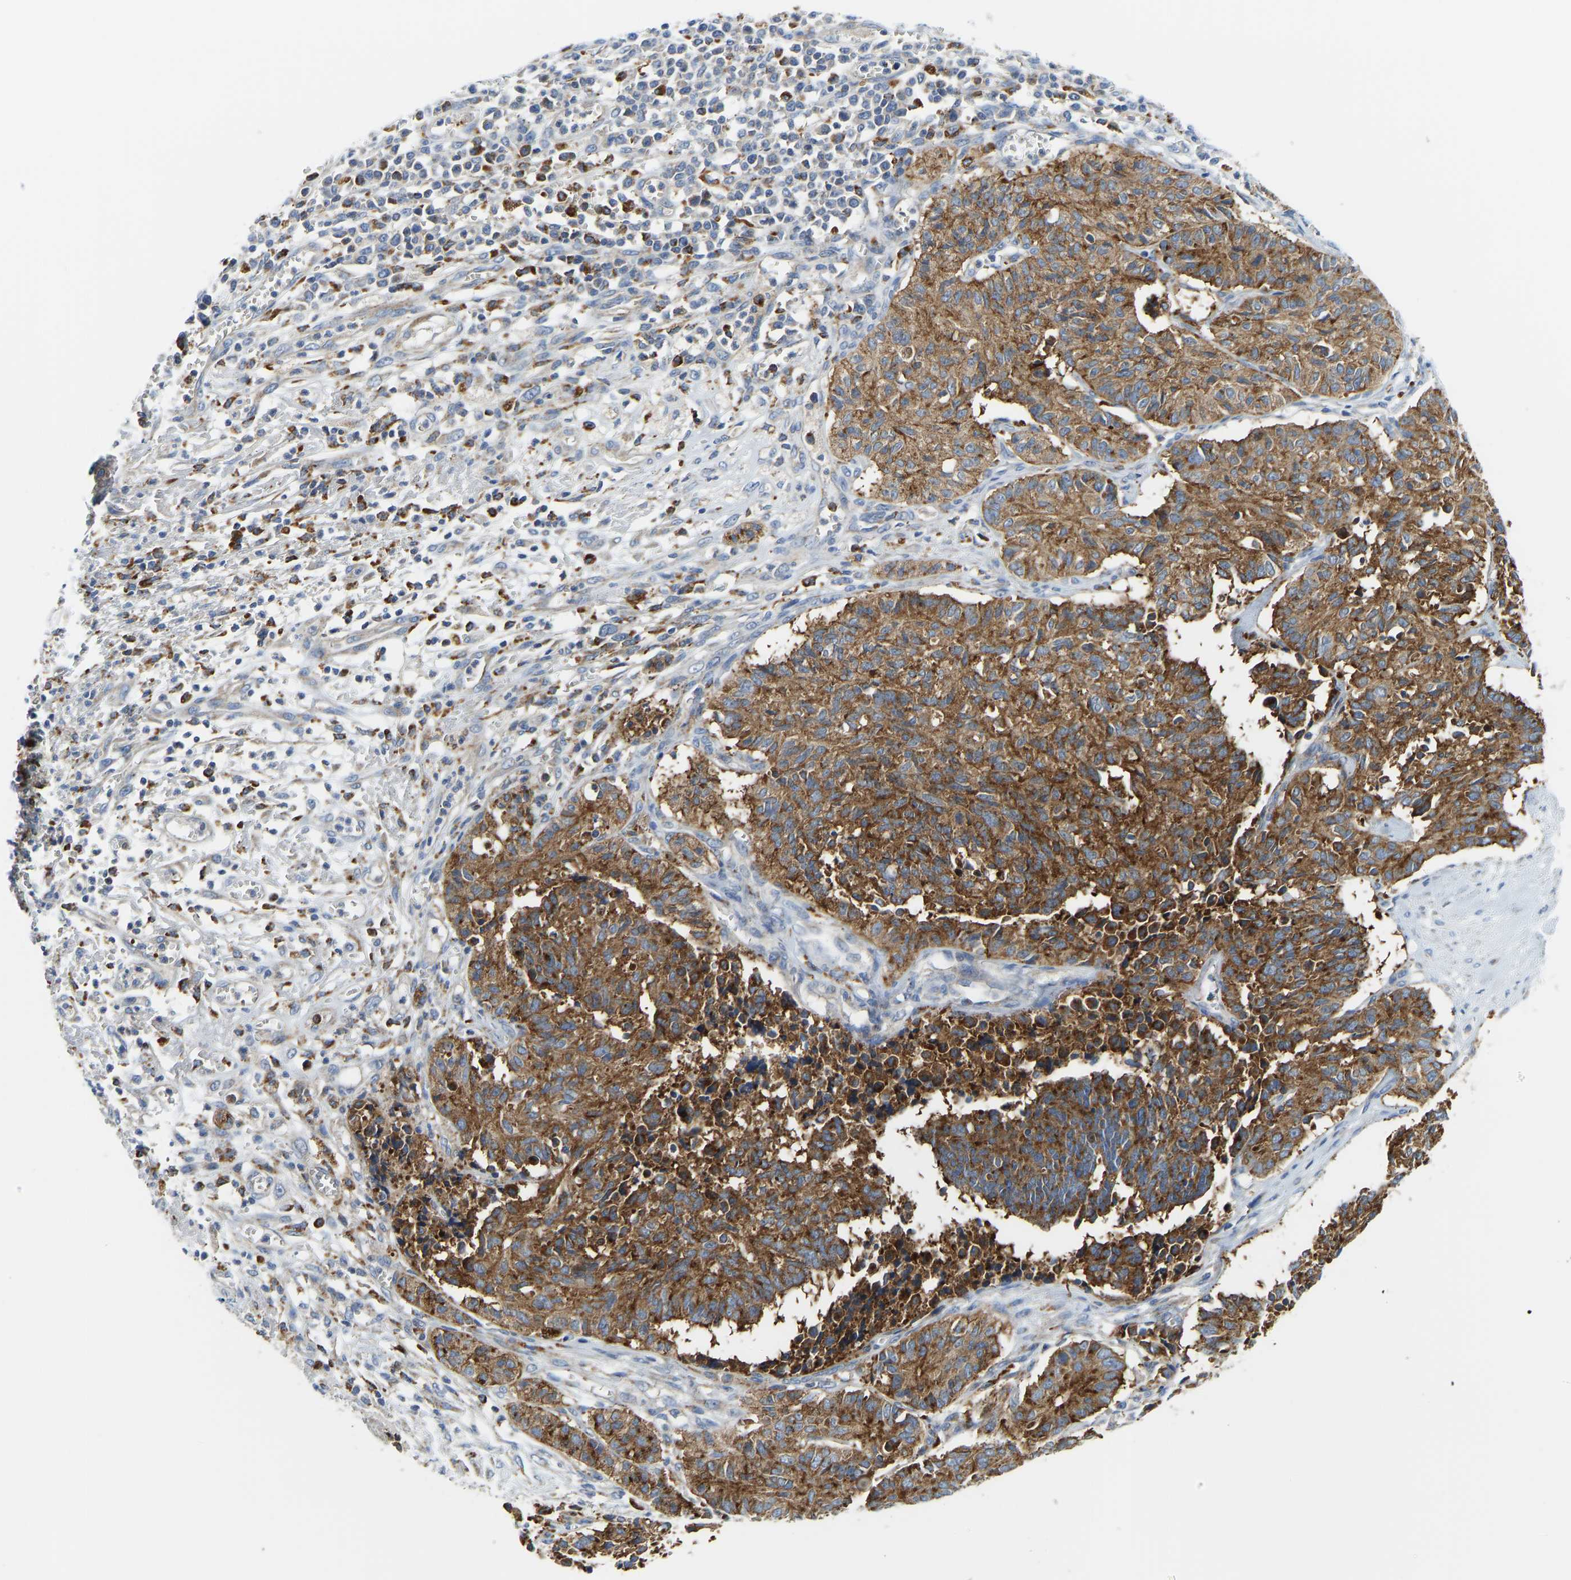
{"staining": {"intensity": "moderate", "quantity": ">75%", "location": "cytoplasmic/membranous"}, "tissue": "cervical cancer", "cell_type": "Tumor cells", "image_type": "cancer", "snomed": [{"axis": "morphology", "description": "Squamous cell carcinoma, NOS"}, {"axis": "topography", "description": "Cervix"}], "caption": "Protein analysis of cervical squamous cell carcinoma tissue shows moderate cytoplasmic/membranous expression in approximately >75% of tumor cells.", "gene": "ATP6V1E1", "patient": {"sex": "female", "age": 35}}